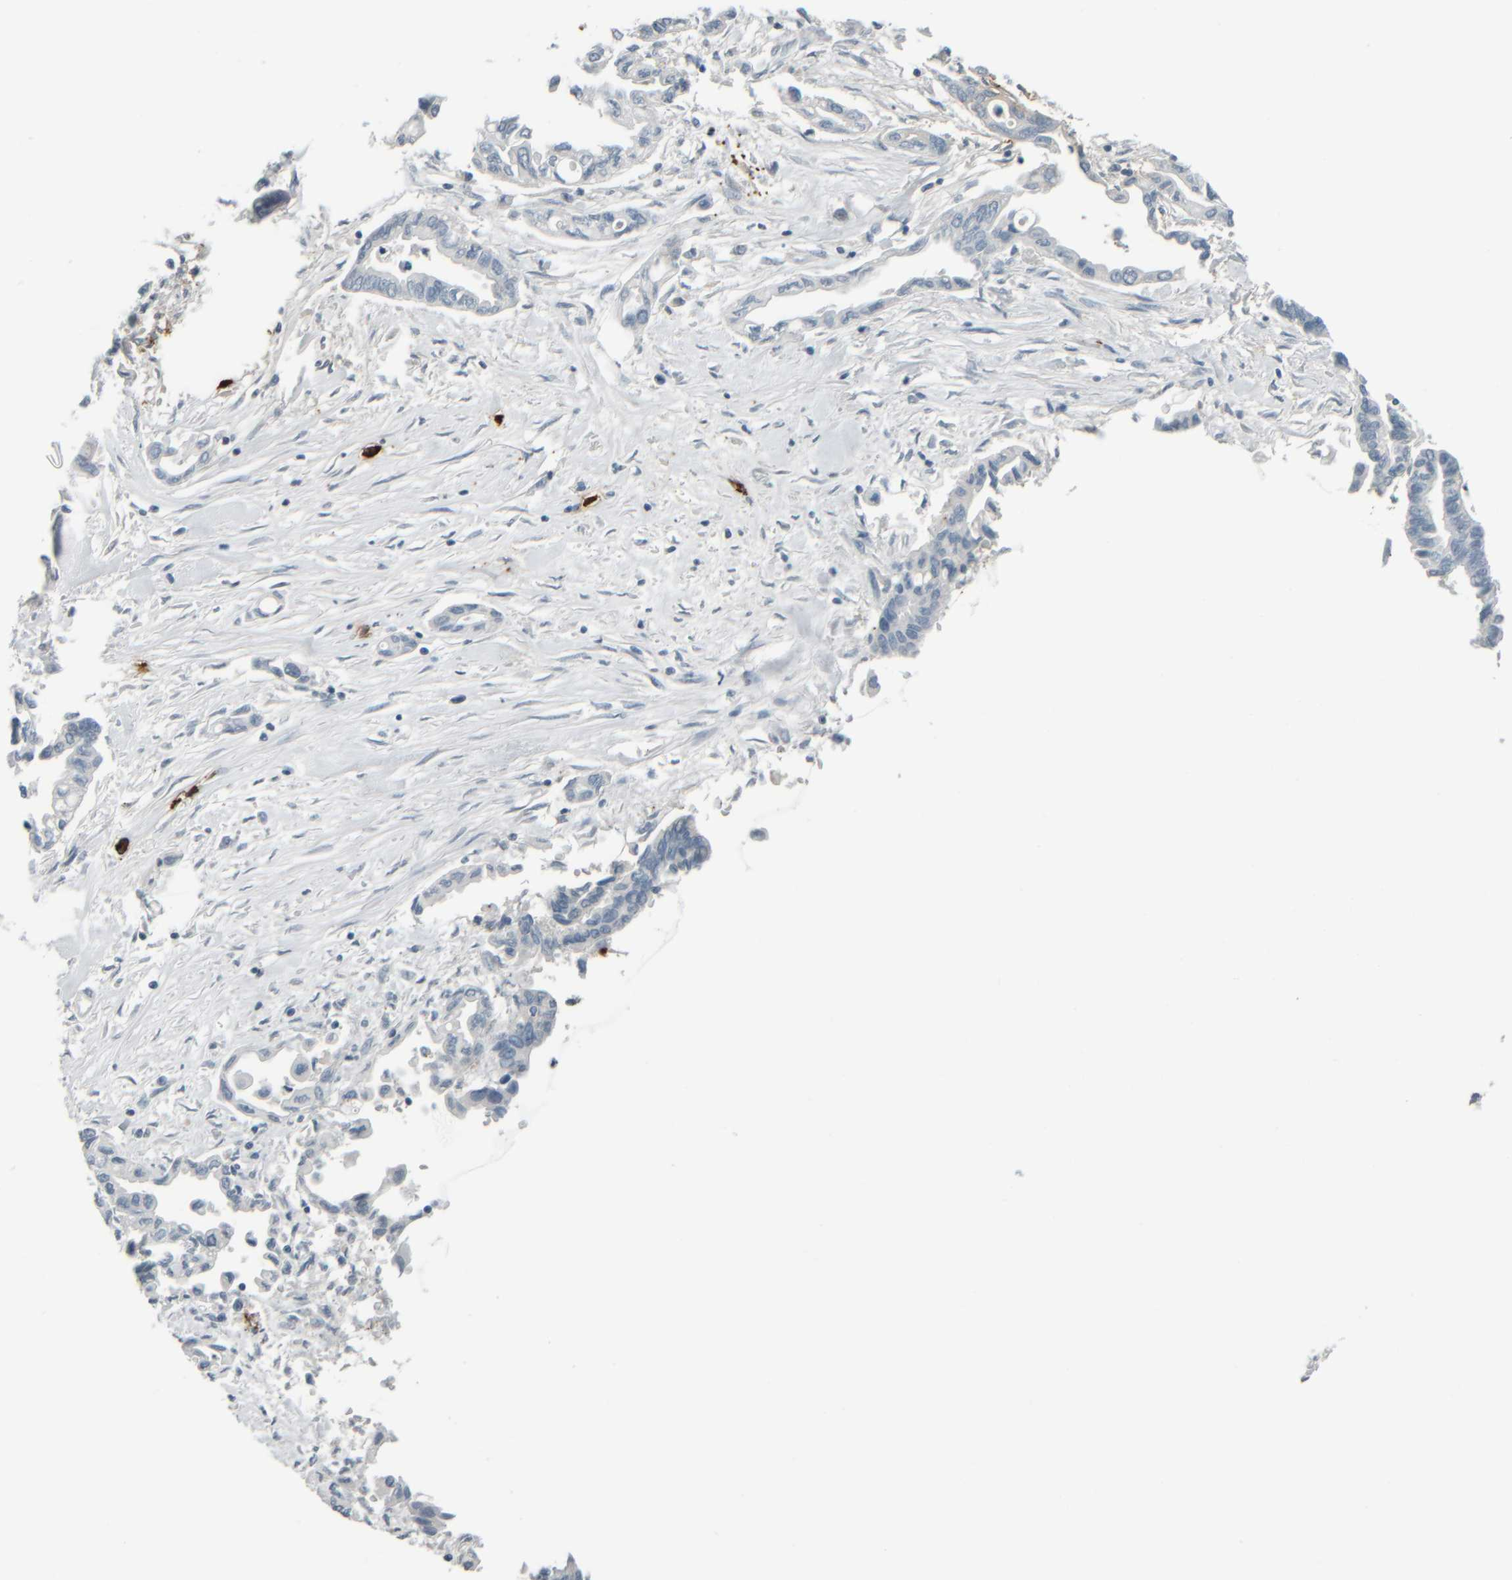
{"staining": {"intensity": "negative", "quantity": "none", "location": "none"}, "tissue": "pancreatic cancer", "cell_type": "Tumor cells", "image_type": "cancer", "snomed": [{"axis": "morphology", "description": "Adenocarcinoma, NOS"}, {"axis": "topography", "description": "Pancreas"}], "caption": "The histopathology image displays no staining of tumor cells in pancreatic cancer (adenocarcinoma).", "gene": "TPSAB1", "patient": {"sex": "female", "age": 57}}